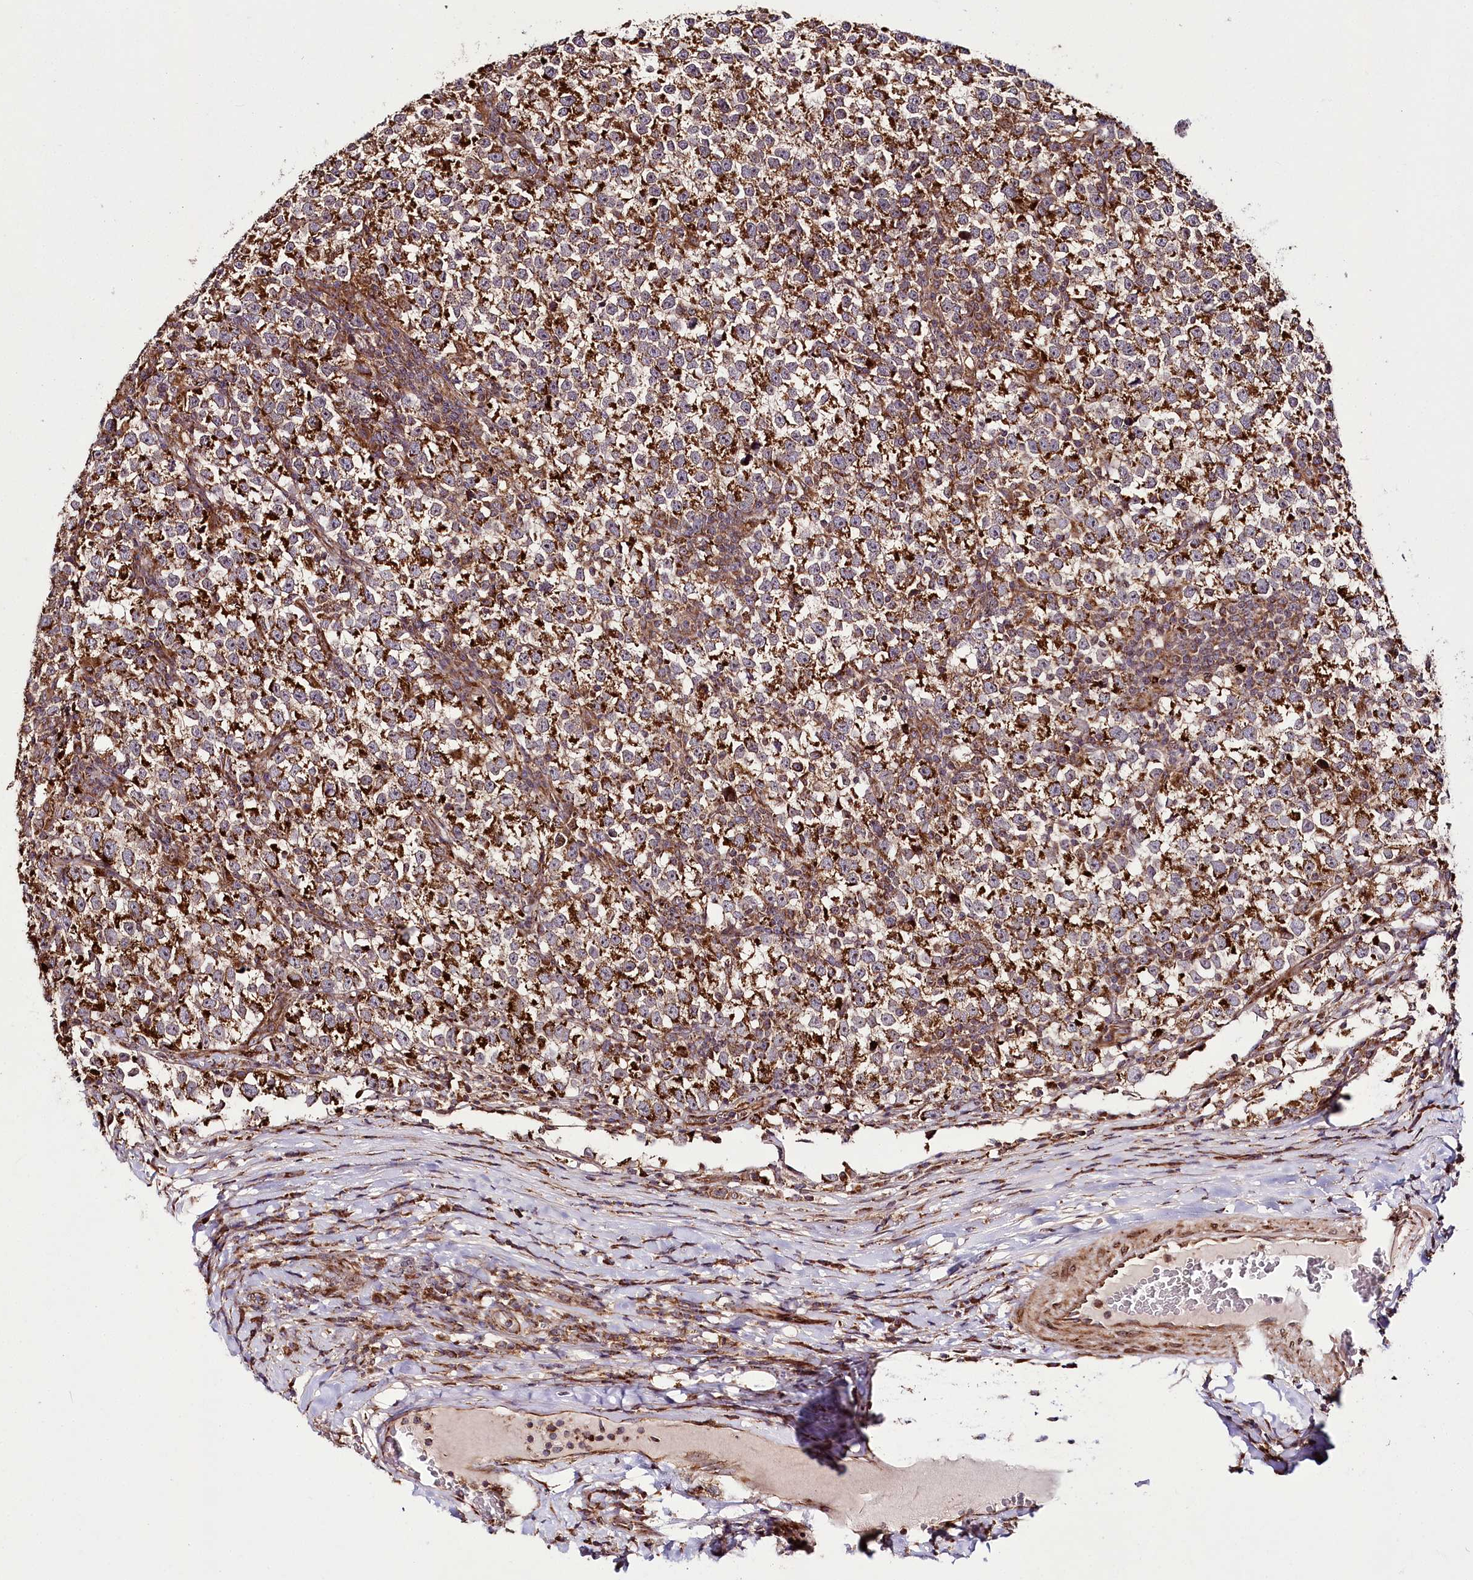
{"staining": {"intensity": "strong", "quantity": ">75%", "location": "cytoplasmic/membranous"}, "tissue": "testis cancer", "cell_type": "Tumor cells", "image_type": "cancer", "snomed": [{"axis": "morphology", "description": "Normal tissue, NOS"}, {"axis": "morphology", "description": "Seminoma, NOS"}, {"axis": "topography", "description": "Testis"}], "caption": "Human testis cancer stained with a brown dye reveals strong cytoplasmic/membranous positive staining in approximately >75% of tumor cells.", "gene": "RAB7A", "patient": {"sex": "male", "age": 43}}